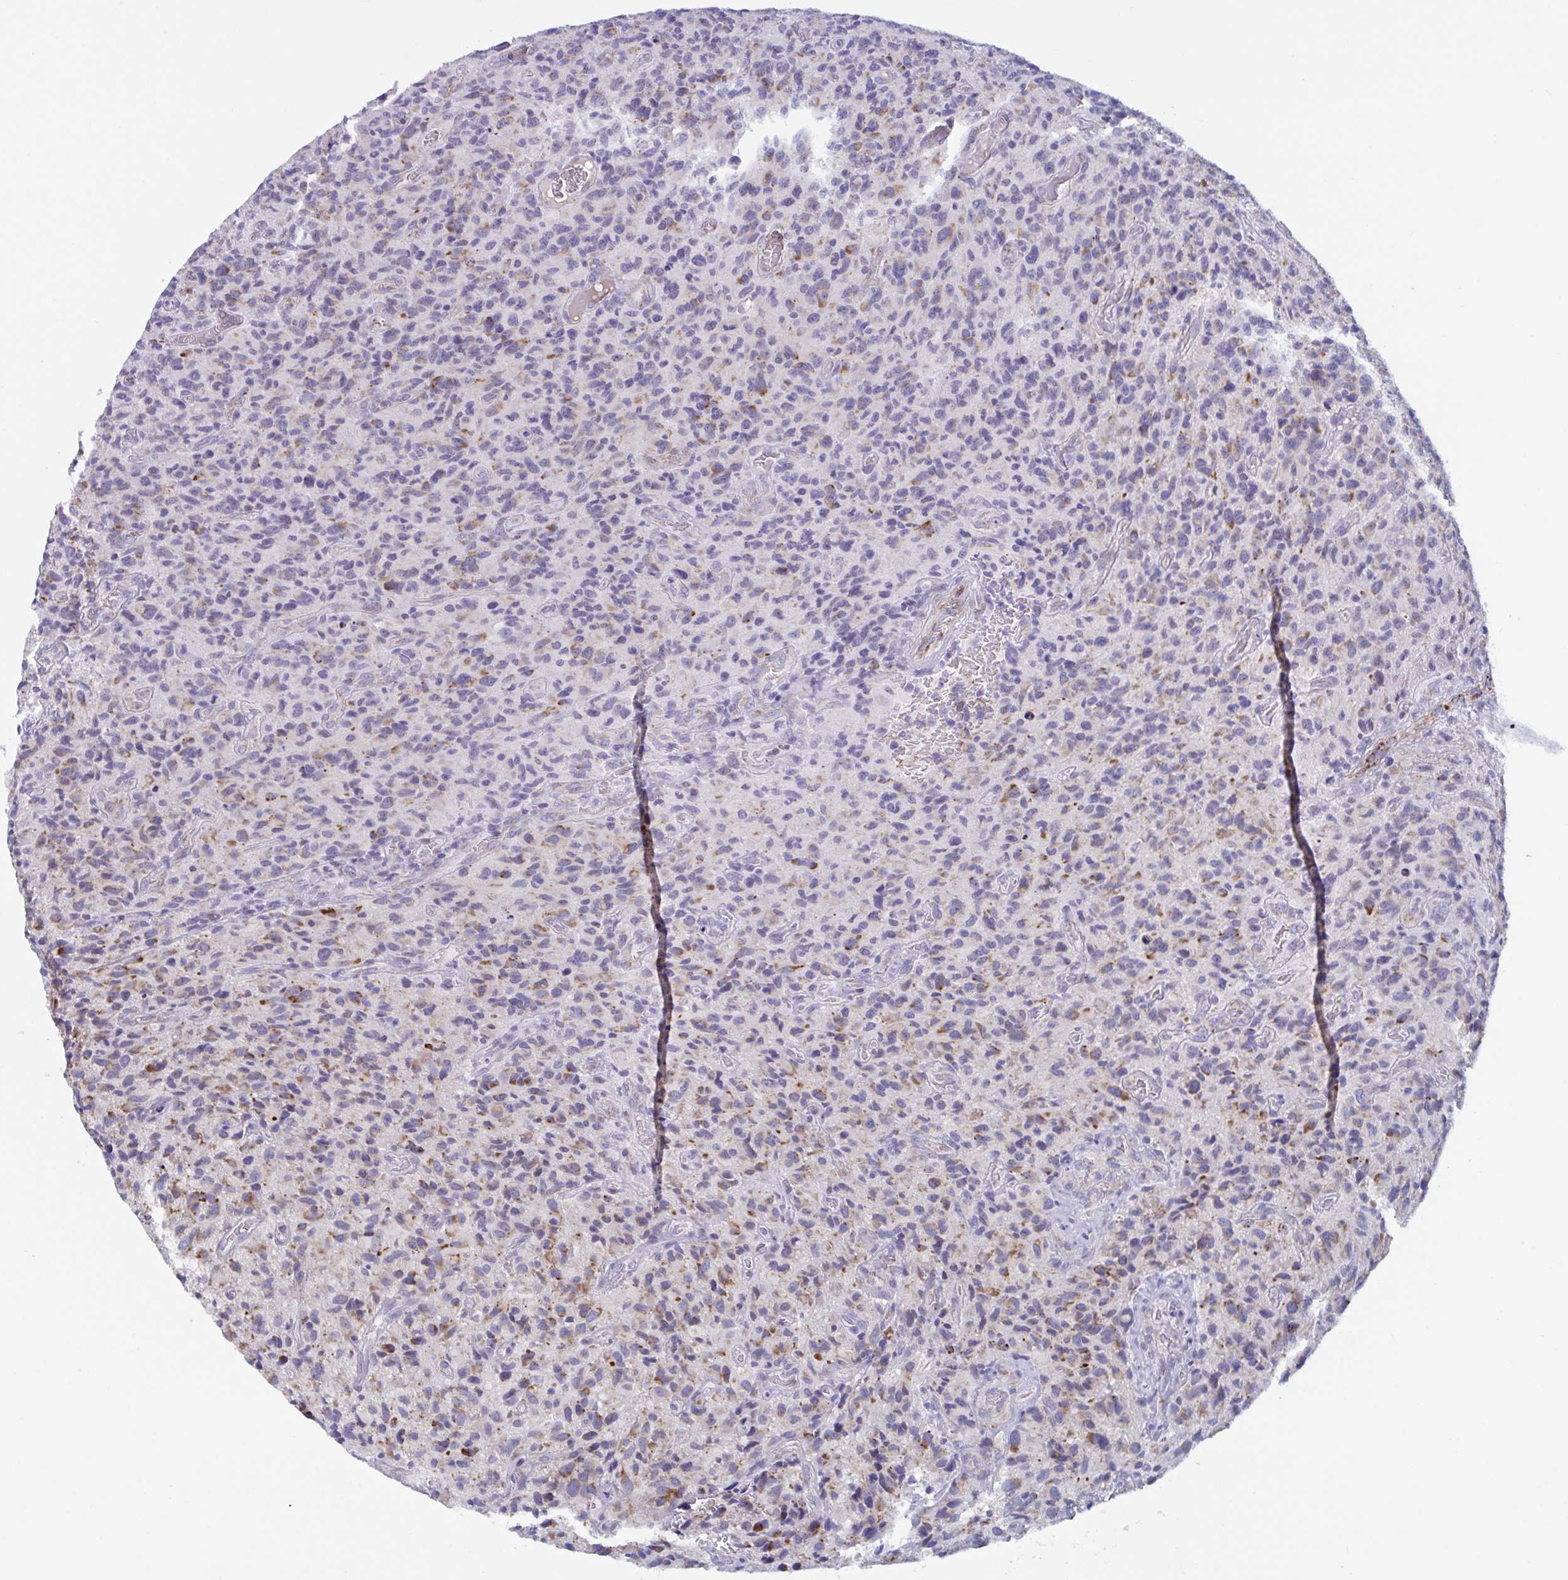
{"staining": {"intensity": "moderate", "quantity": "<25%", "location": "cytoplasmic/membranous"}, "tissue": "glioma", "cell_type": "Tumor cells", "image_type": "cancer", "snomed": [{"axis": "morphology", "description": "Glioma, malignant, High grade"}, {"axis": "topography", "description": "Brain"}], "caption": "Protein expression analysis of malignant high-grade glioma reveals moderate cytoplasmic/membranous positivity in approximately <25% of tumor cells.", "gene": "BCAT2", "patient": {"sex": "male", "age": 76}}